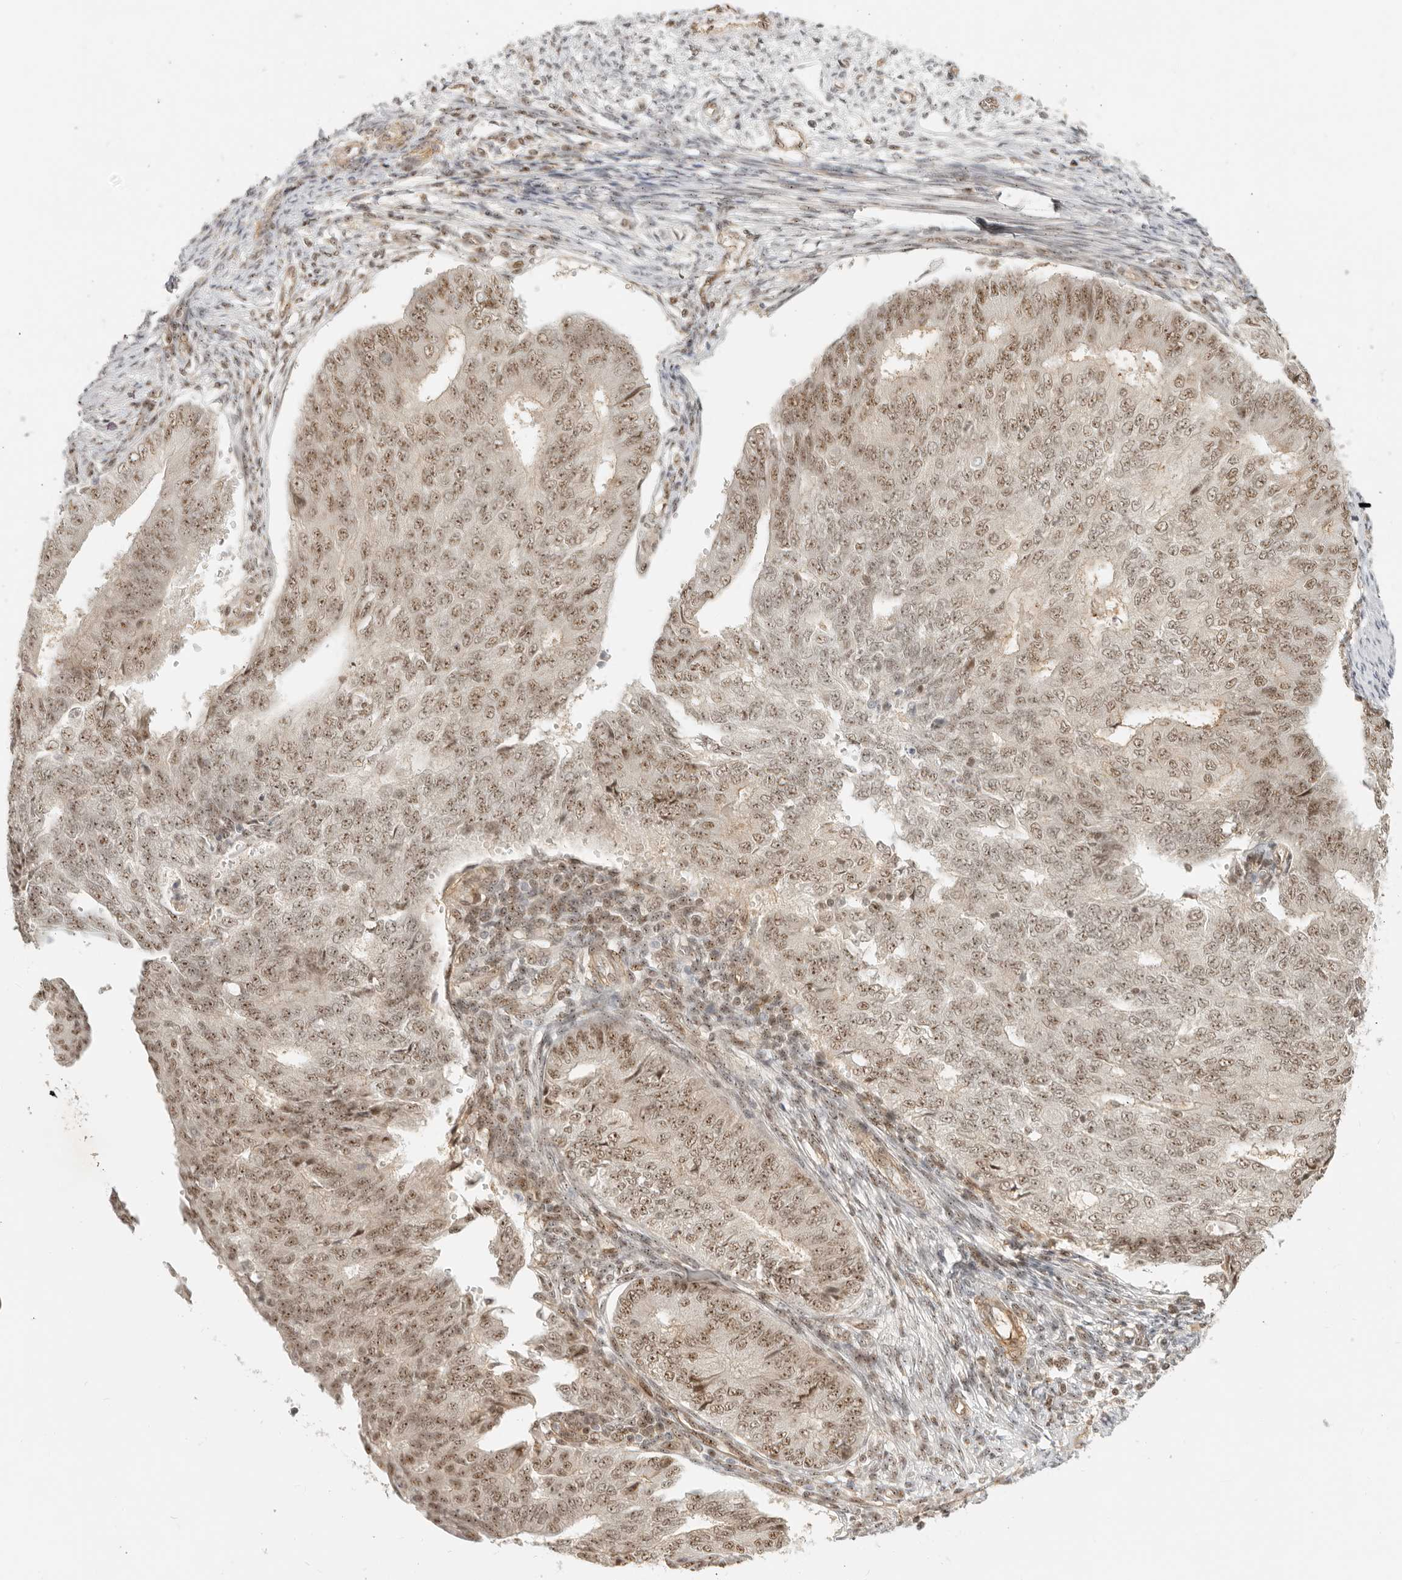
{"staining": {"intensity": "moderate", "quantity": ">75%", "location": "nuclear"}, "tissue": "endometrial cancer", "cell_type": "Tumor cells", "image_type": "cancer", "snomed": [{"axis": "morphology", "description": "Adenocarcinoma, NOS"}, {"axis": "topography", "description": "Endometrium"}], "caption": "Endometrial cancer stained with a brown dye reveals moderate nuclear positive positivity in about >75% of tumor cells.", "gene": "BAP1", "patient": {"sex": "female", "age": 32}}